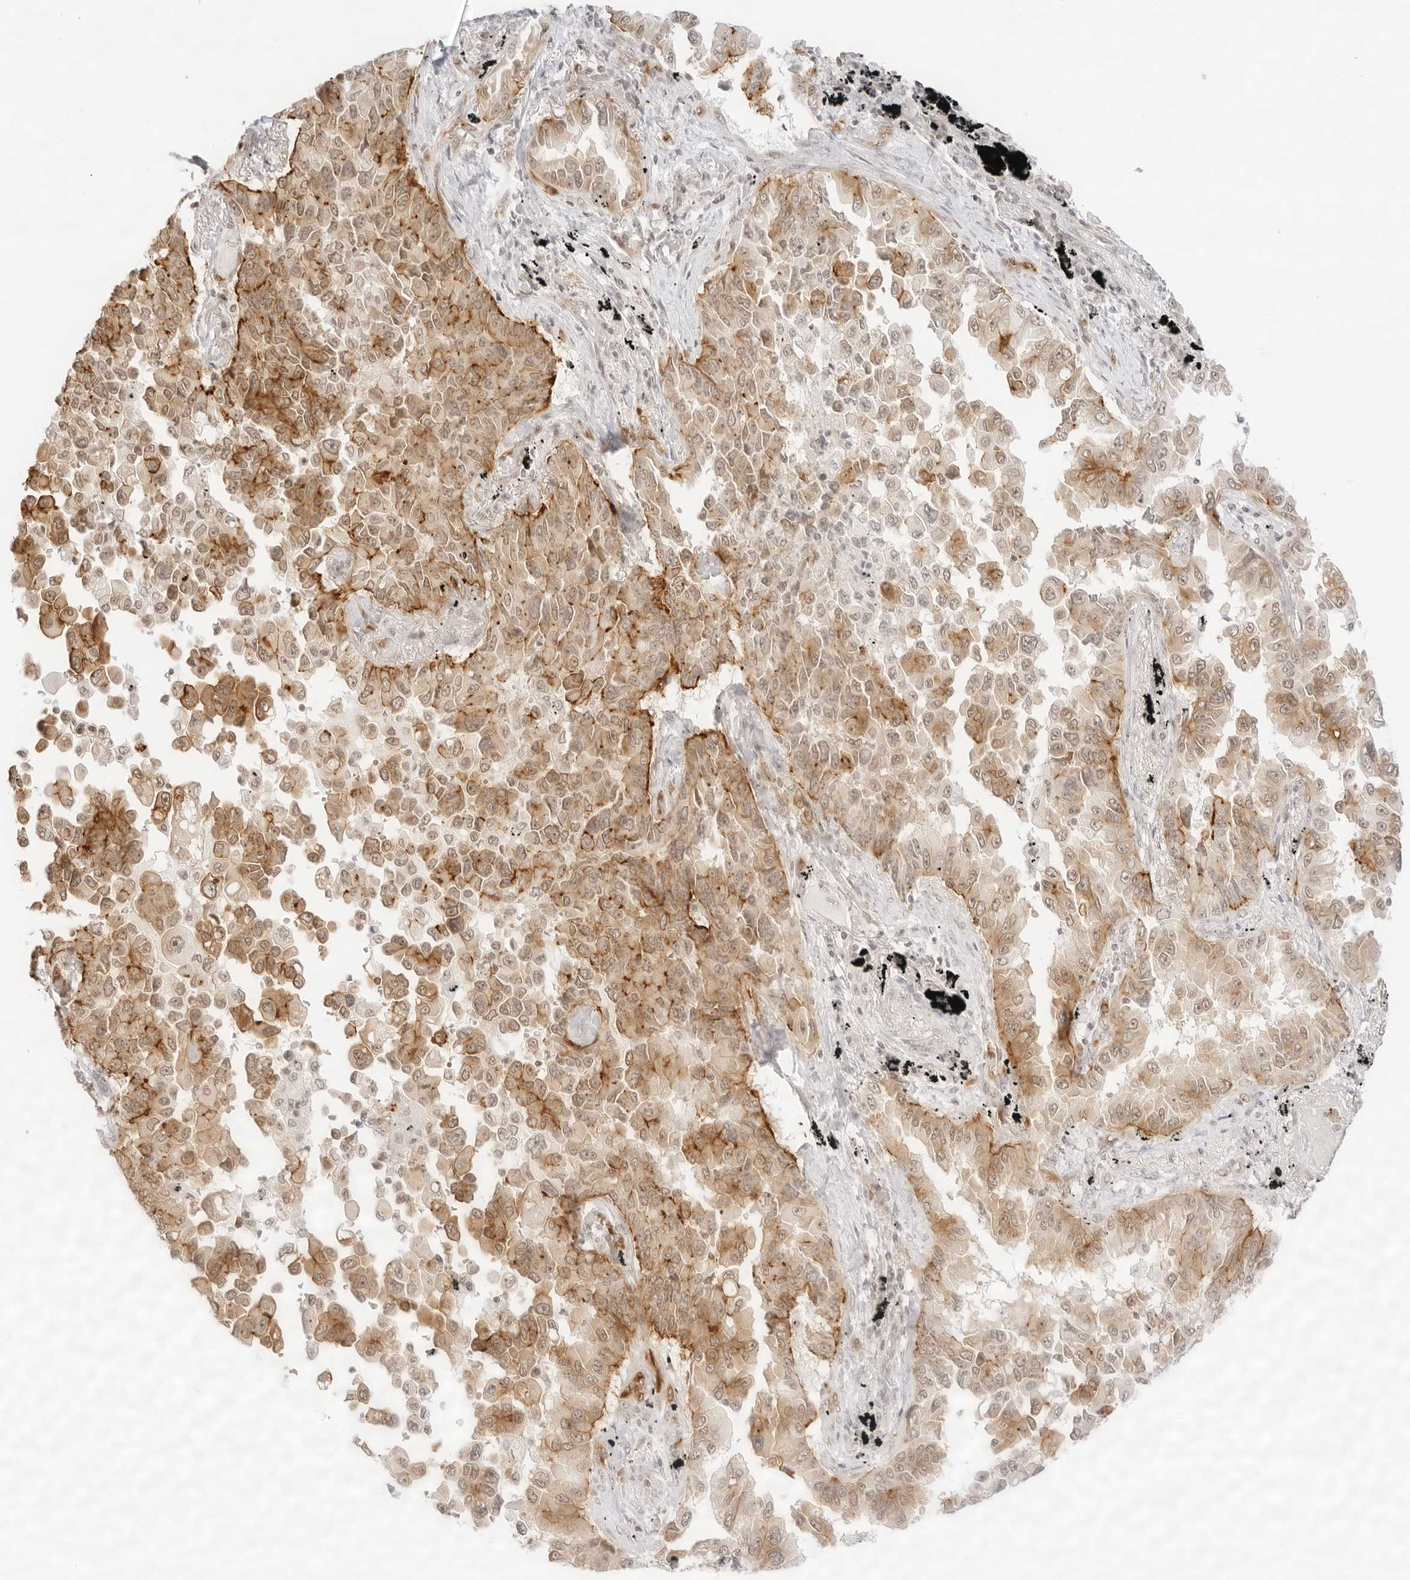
{"staining": {"intensity": "moderate", "quantity": ">75%", "location": "cytoplasmic/membranous,nuclear"}, "tissue": "lung cancer", "cell_type": "Tumor cells", "image_type": "cancer", "snomed": [{"axis": "morphology", "description": "Adenocarcinoma, NOS"}, {"axis": "topography", "description": "Lung"}], "caption": "Immunohistochemistry histopathology image of neoplastic tissue: human lung cancer stained using immunohistochemistry (IHC) exhibits medium levels of moderate protein expression localized specifically in the cytoplasmic/membranous and nuclear of tumor cells, appearing as a cytoplasmic/membranous and nuclear brown color.", "gene": "GNAS", "patient": {"sex": "female", "age": 67}}